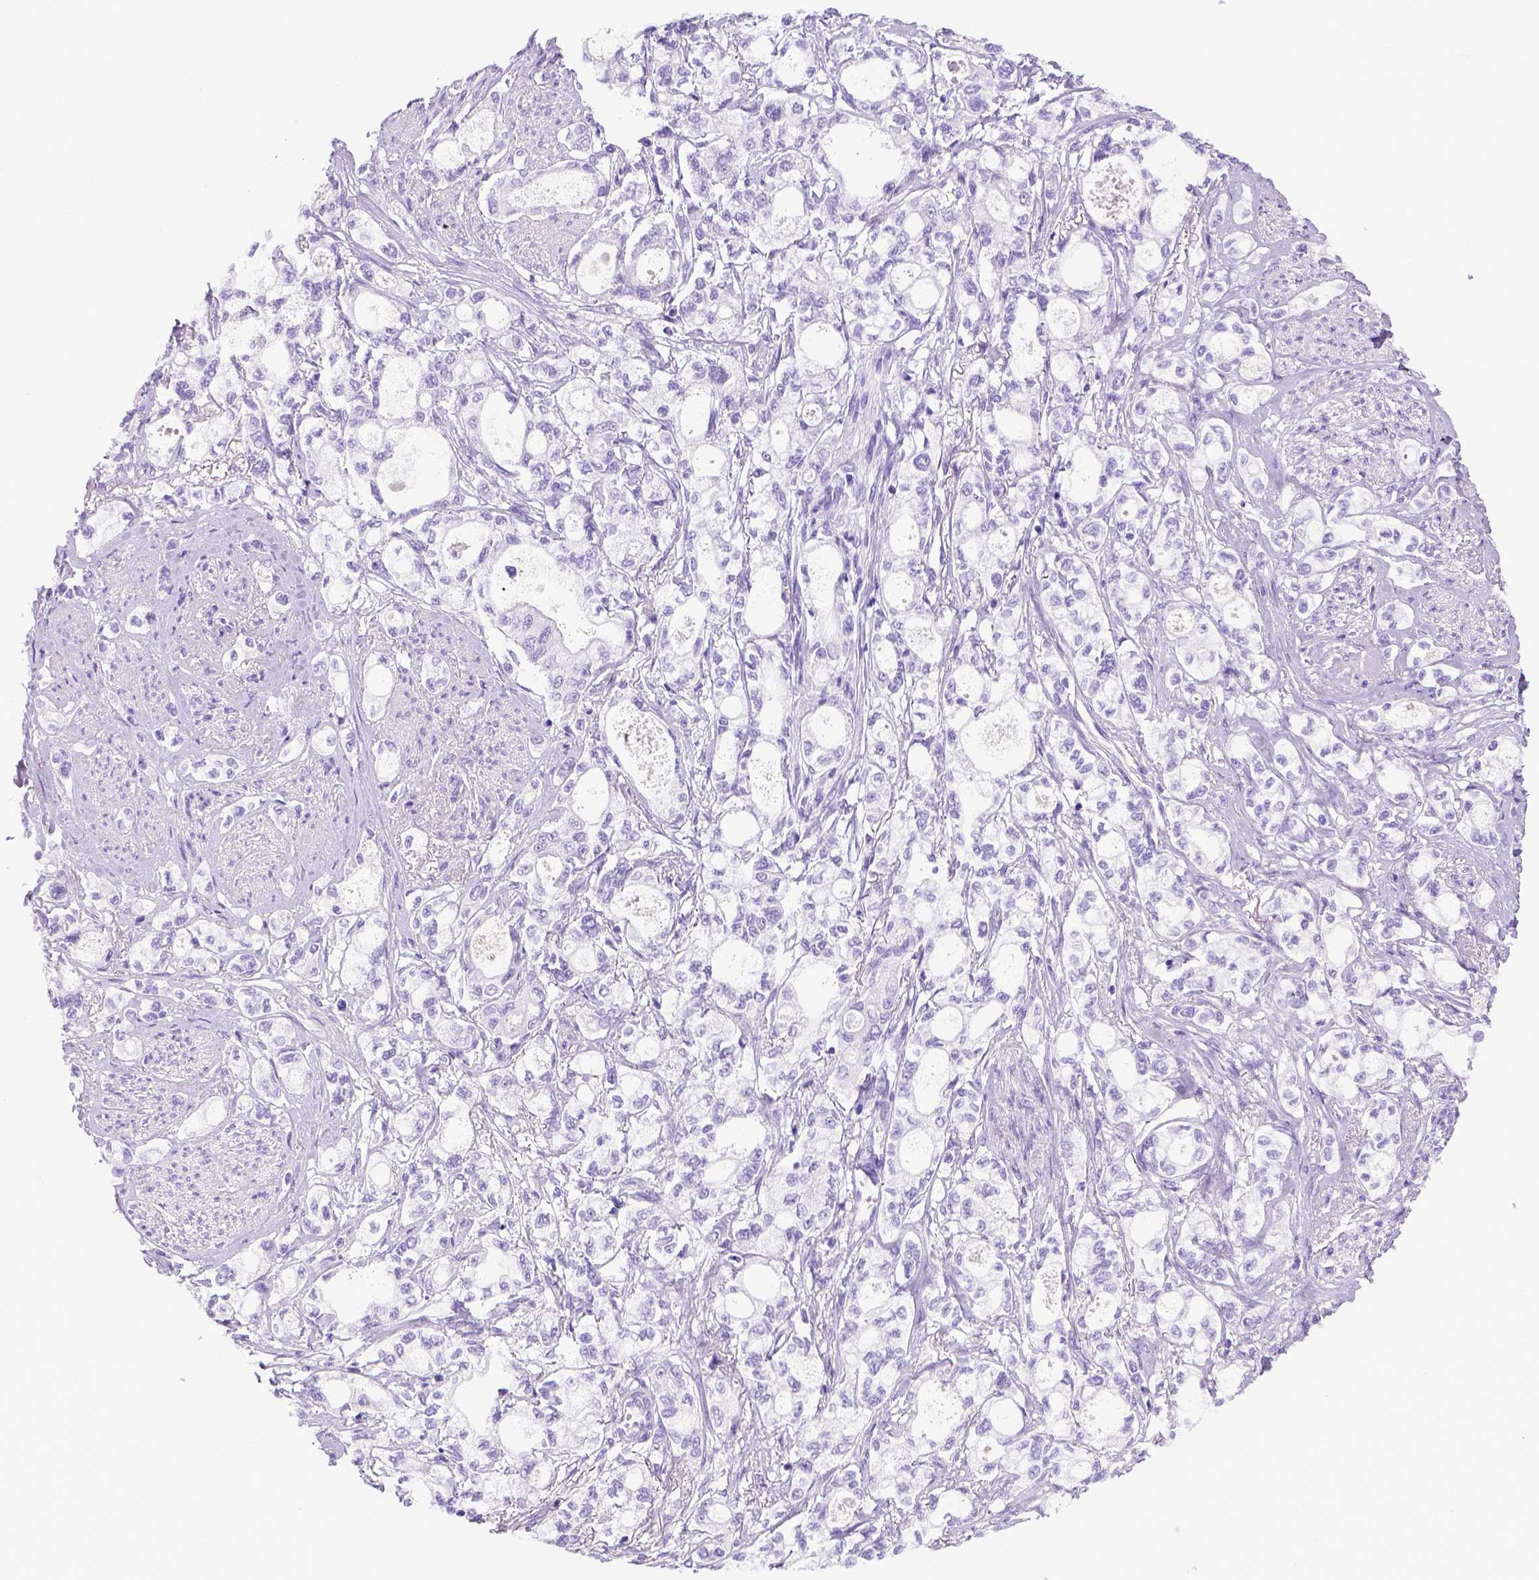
{"staining": {"intensity": "negative", "quantity": "none", "location": "none"}, "tissue": "stomach cancer", "cell_type": "Tumor cells", "image_type": "cancer", "snomed": [{"axis": "morphology", "description": "Adenocarcinoma, NOS"}, {"axis": "topography", "description": "Stomach"}], "caption": "High power microscopy histopathology image of an immunohistochemistry (IHC) photomicrograph of stomach adenocarcinoma, revealing no significant staining in tumor cells.", "gene": "ITIH4", "patient": {"sex": "male", "age": 63}}